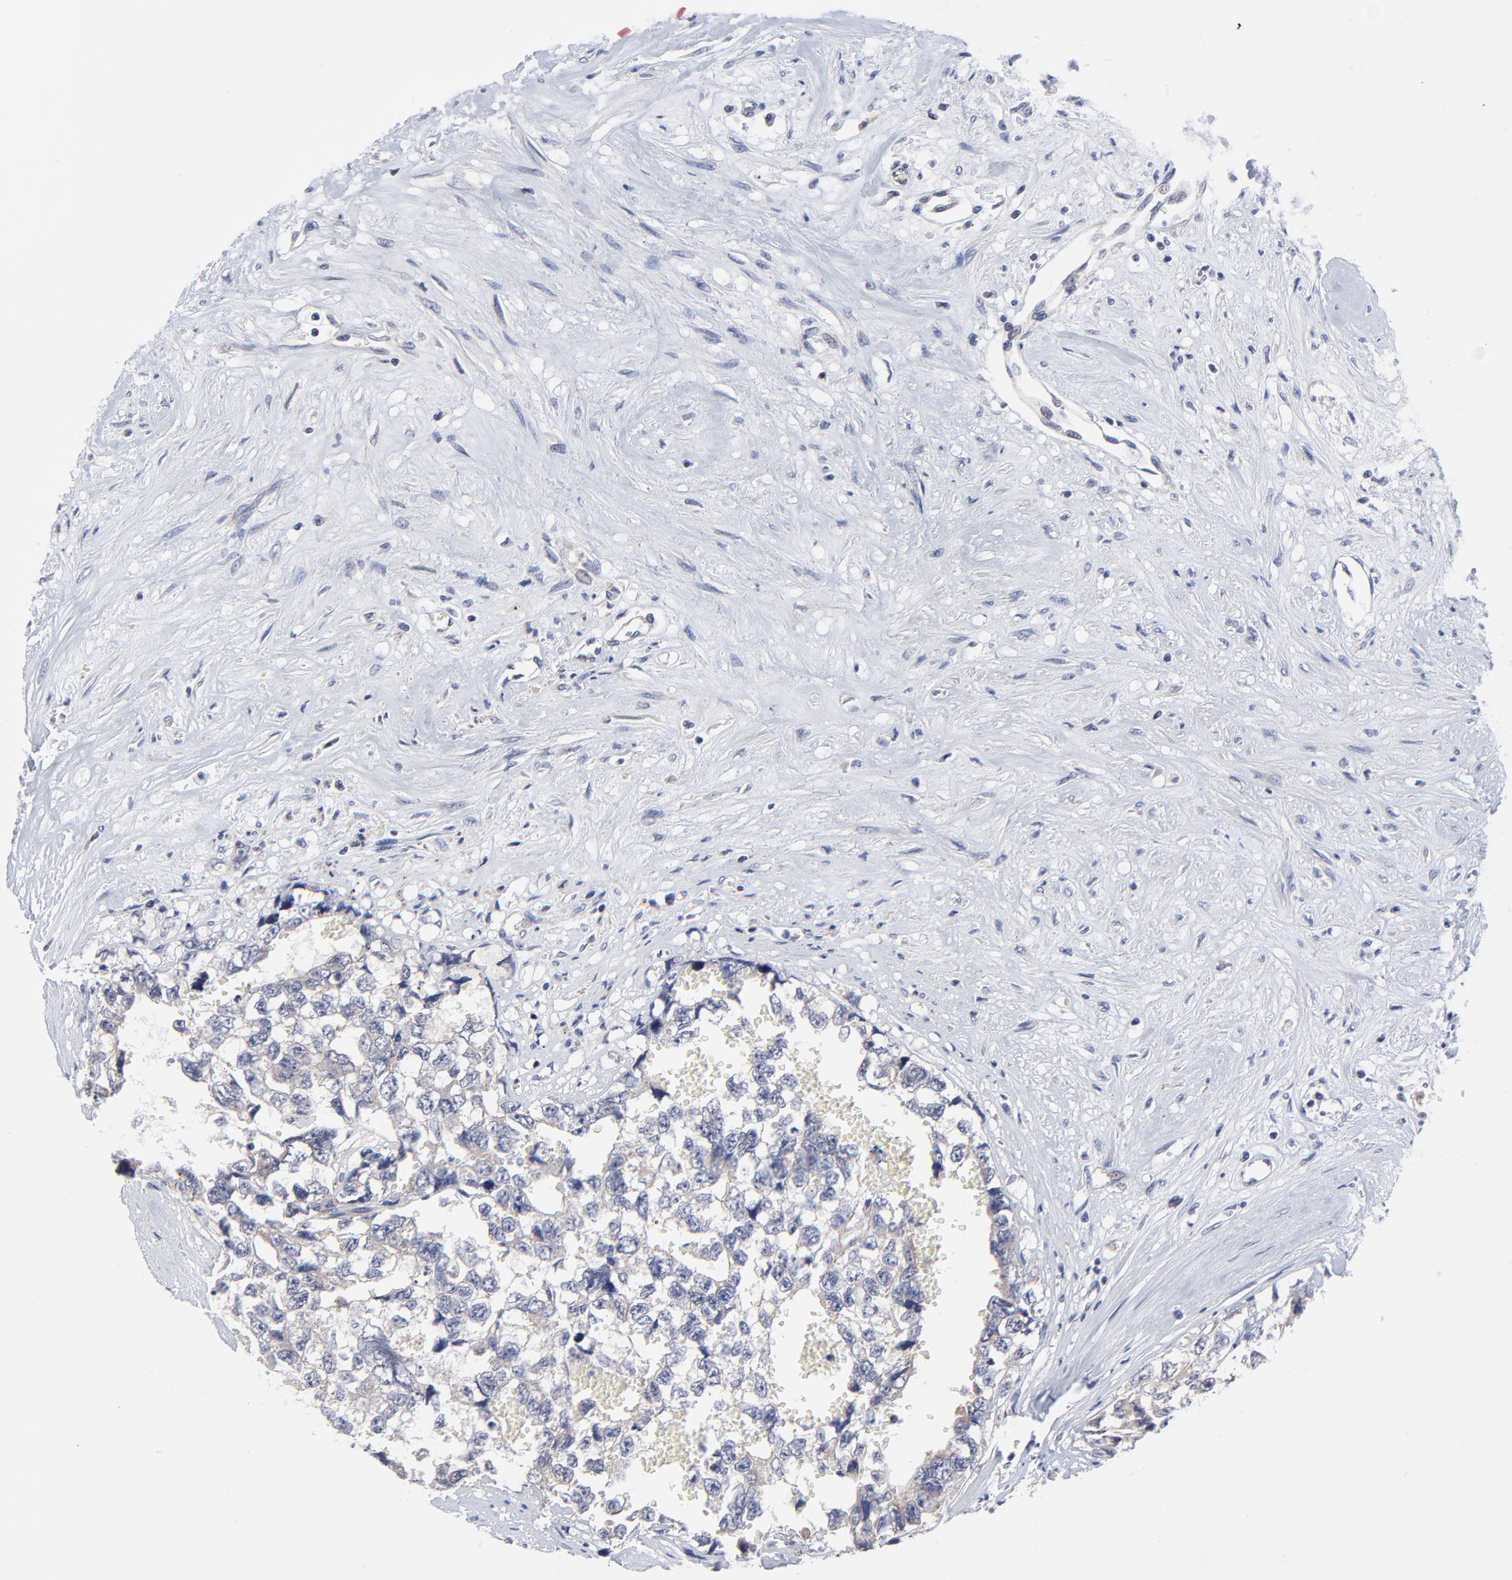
{"staining": {"intensity": "negative", "quantity": "none", "location": "none"}, "tissue": "testis cancer", "cell_type": "Tumor cells", "image_type": "cancer", "snomed": [{"axis": "morphology", "description": "Carcinoma, Embryonal, NOS"}, {"axis": "topography", "description": "Testis"}], "caption": "This is a photomicrograph of immunohistochemistry staining of testis cancer (embryonal carcinoma), which shows no positivity in tumor cells.", "gene": "FBXO8", "patient": {"sex": "male", "age": 31}}